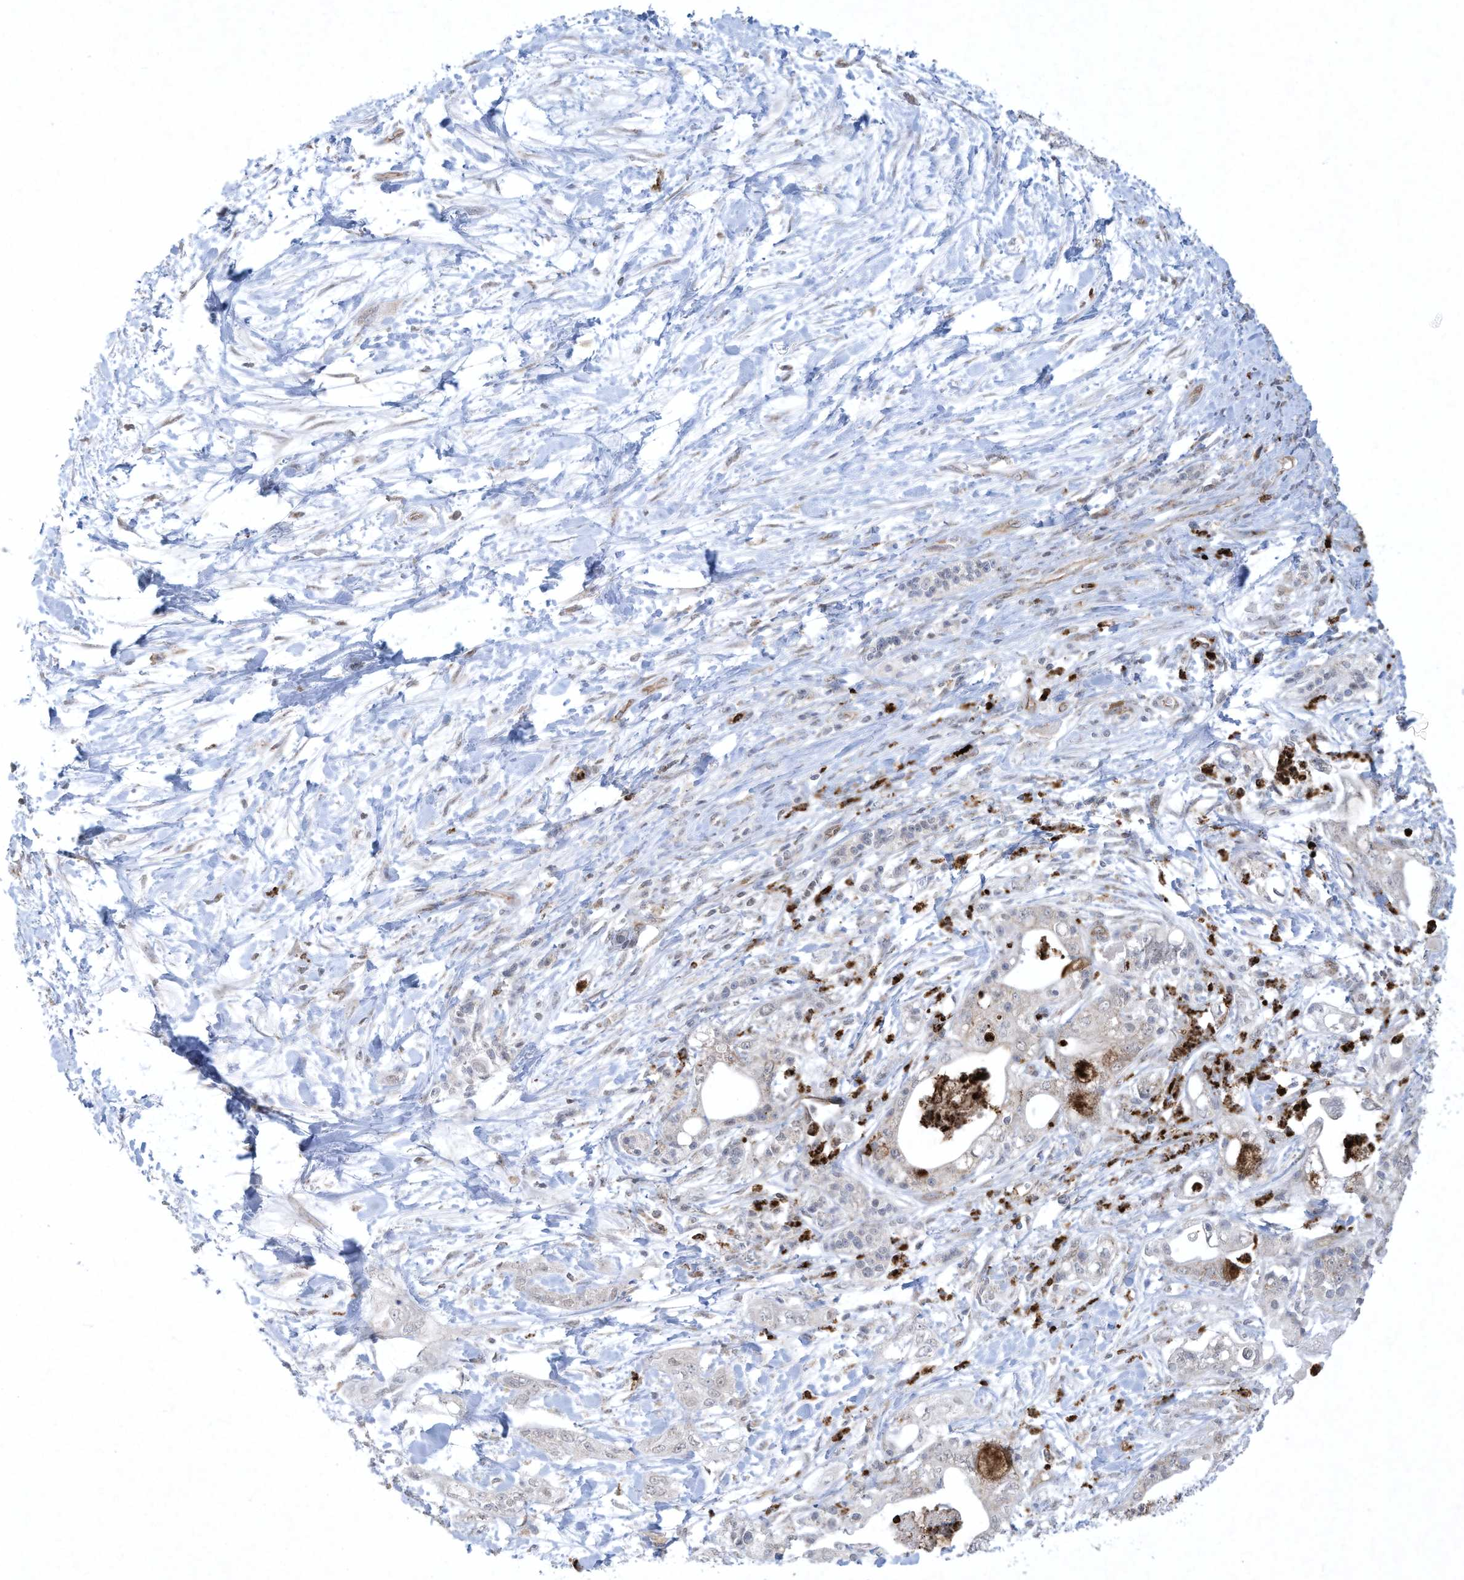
{"staining": {"intensity": "moderate", "quantity": "<25%", "location": "cytoplasmic/membranous"}, "tissue": "pancreatic cancer", "cell_type": "Tumor cells", "image_type": "cancer", "snomed": [{"axis": "morphology", "description": "Adenocarcinoma, NOS"}, {"axis": "topography", "description": "Pancreas"}], "caption": "Immunohistochemistry (IHC) image of neoplastic tissue: human adenocarcinoma (pancreatic) stained using IHC reveals low levels of moderate protein expression localized specifically in the cytoplasmic/membranous of tumor cells, appearing as a cytoplasmic/membranous brown color.", "gene": "CHRNA4", "patient": {"sex": "male", "age": 70}}